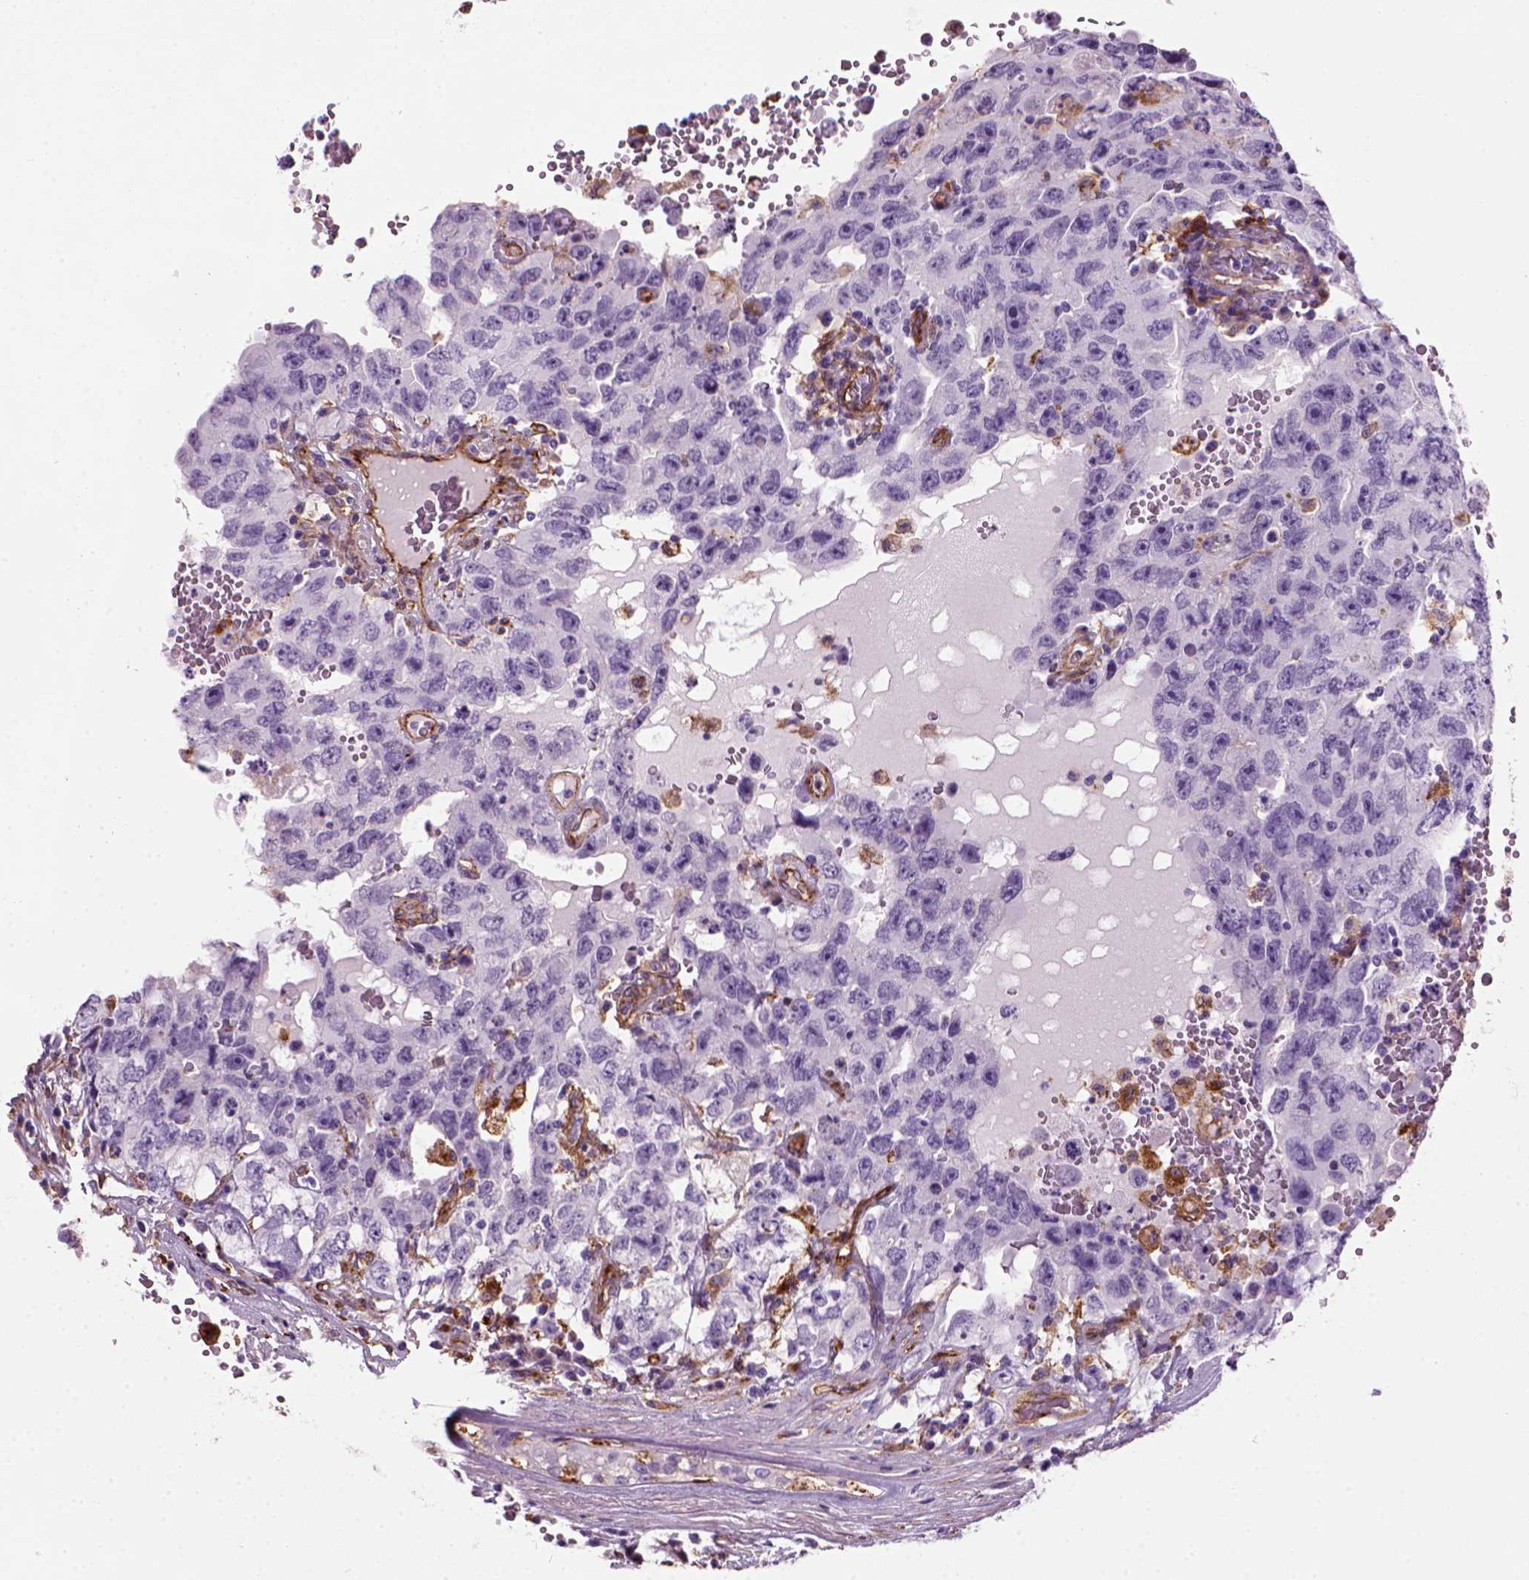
{"staining": {"intensity": "strong", "quantity": "25%-75%", "location": "cytoplasmic/membranous"}, "tissue": "testis cancer", "cell_type": "Tumor cells", "image_type": "cancer", "snomed": [{"axis": "morphology", "description": "Carcinoma, Embryonal, NOS"}, {"axis": "topography", "description": "Testis"}], "caption": "Testis cancer was stained to show a protein in brown. There is high levels of strong cytoplasmic/membranous positivity in approximately 25%-75% of tumor cells.", "gene": "MARCKS", "patient": {"sex": "male", "age": 26}}